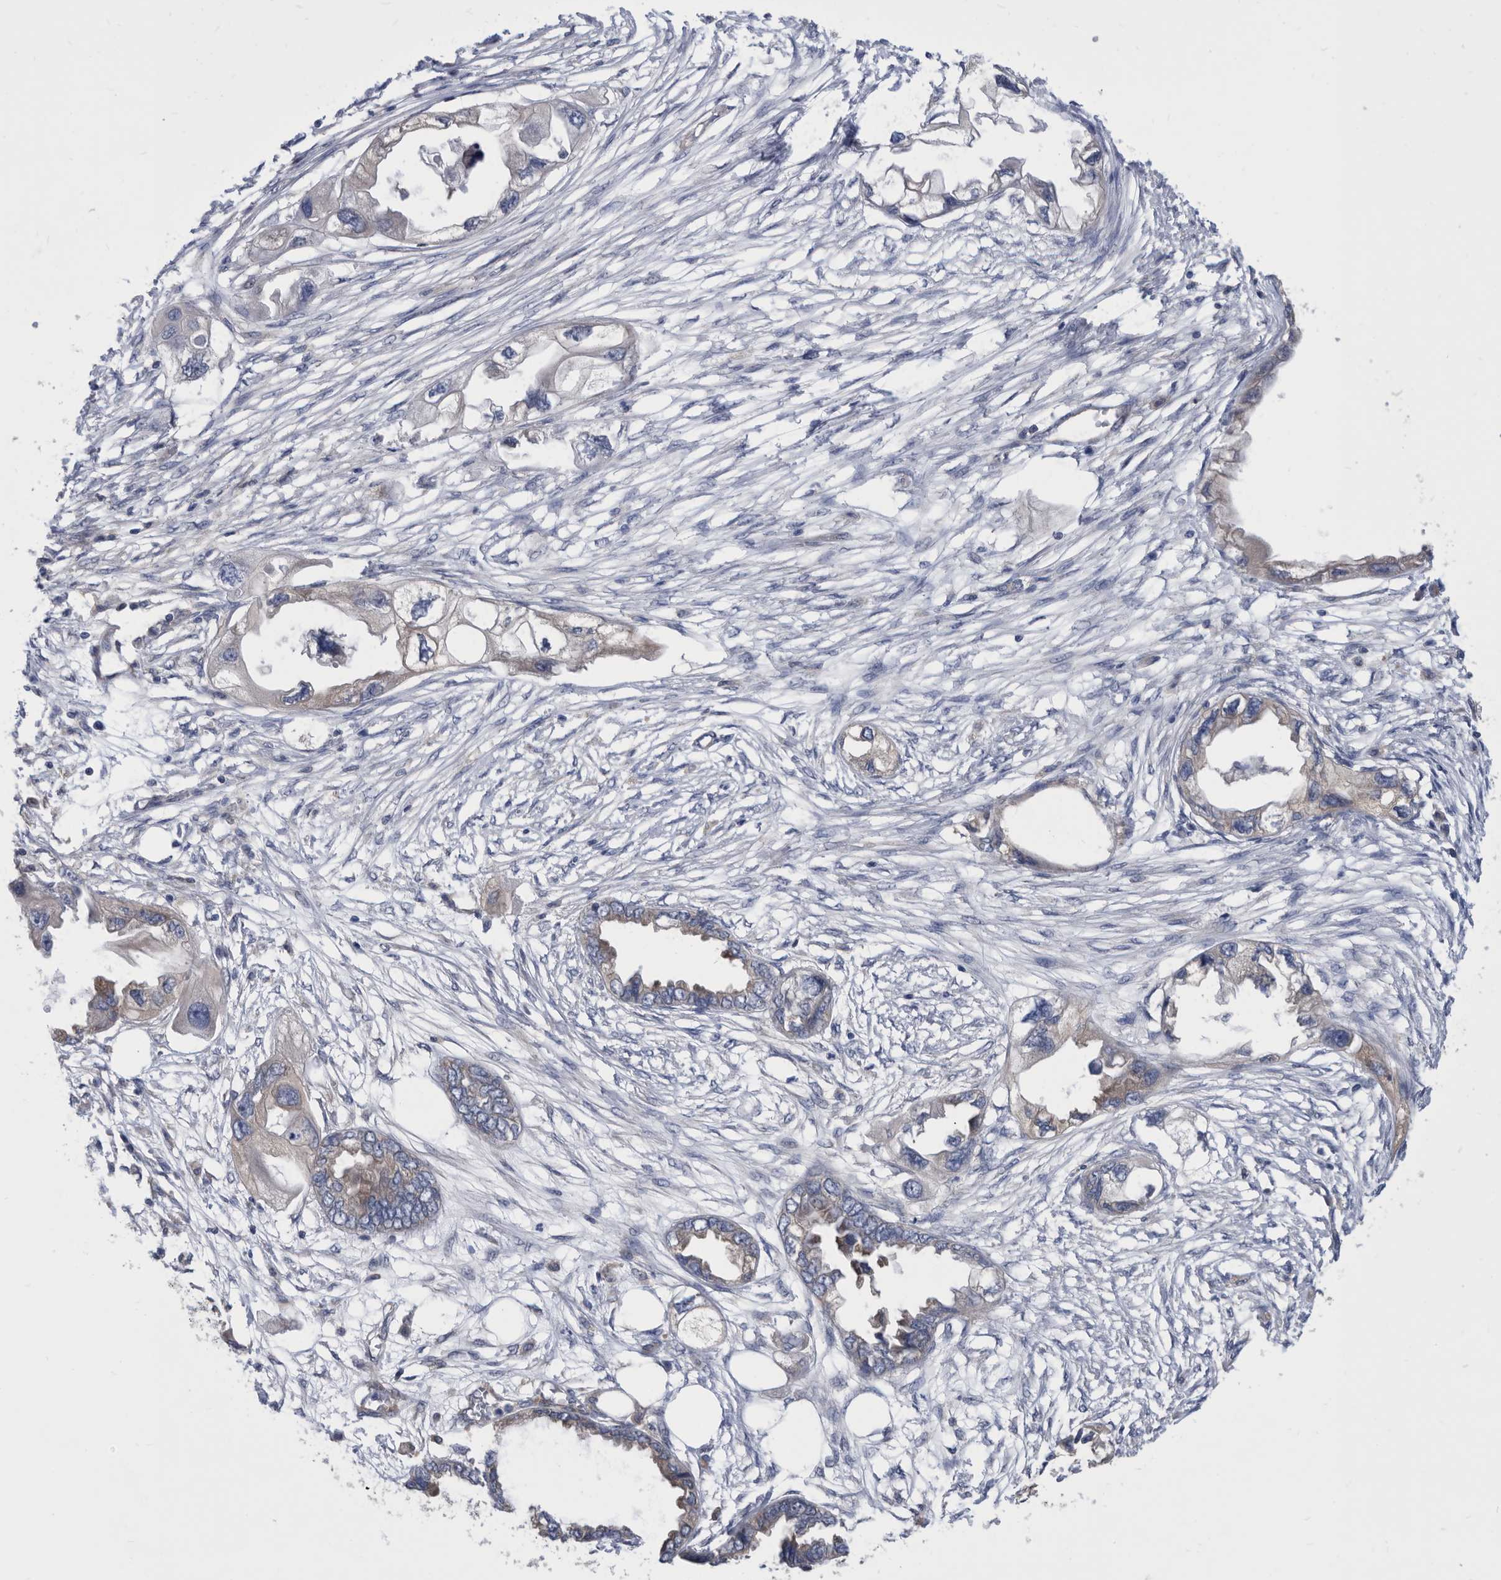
{"staining": {"intensity": "weak", "quantity": "25%-75%", "location": "cytoplasmic/membranous"}, "tissue": "endometrial cancer", "cell_type": "Tumor cells", "image_type": "cancer", "snomed": [{"axis": "morphology", "description": "Adenocarcinoma, NOS"}, {"axis": "morphology", "description": "Adenocarcinoma, metastatic, NOS"}, {"axis": "topography", "description": "Adipose tissue"}, {"axis": "topography", "description": "Endometrium"}], "caption": "Immunohistochemistry micrograph of neoplastic tissue: human metastatic adenocarcinoma (endometrial) stained using immunohistochemistry (IHC) exhibits low levels of weak protein expression localized specifically in the cytoplasmic/membranous of tumor cells, appearing as a cytoplasmic/membranous brown color.", "gene": "CCT4", "patient": {"sex": "female", "age": 67}}